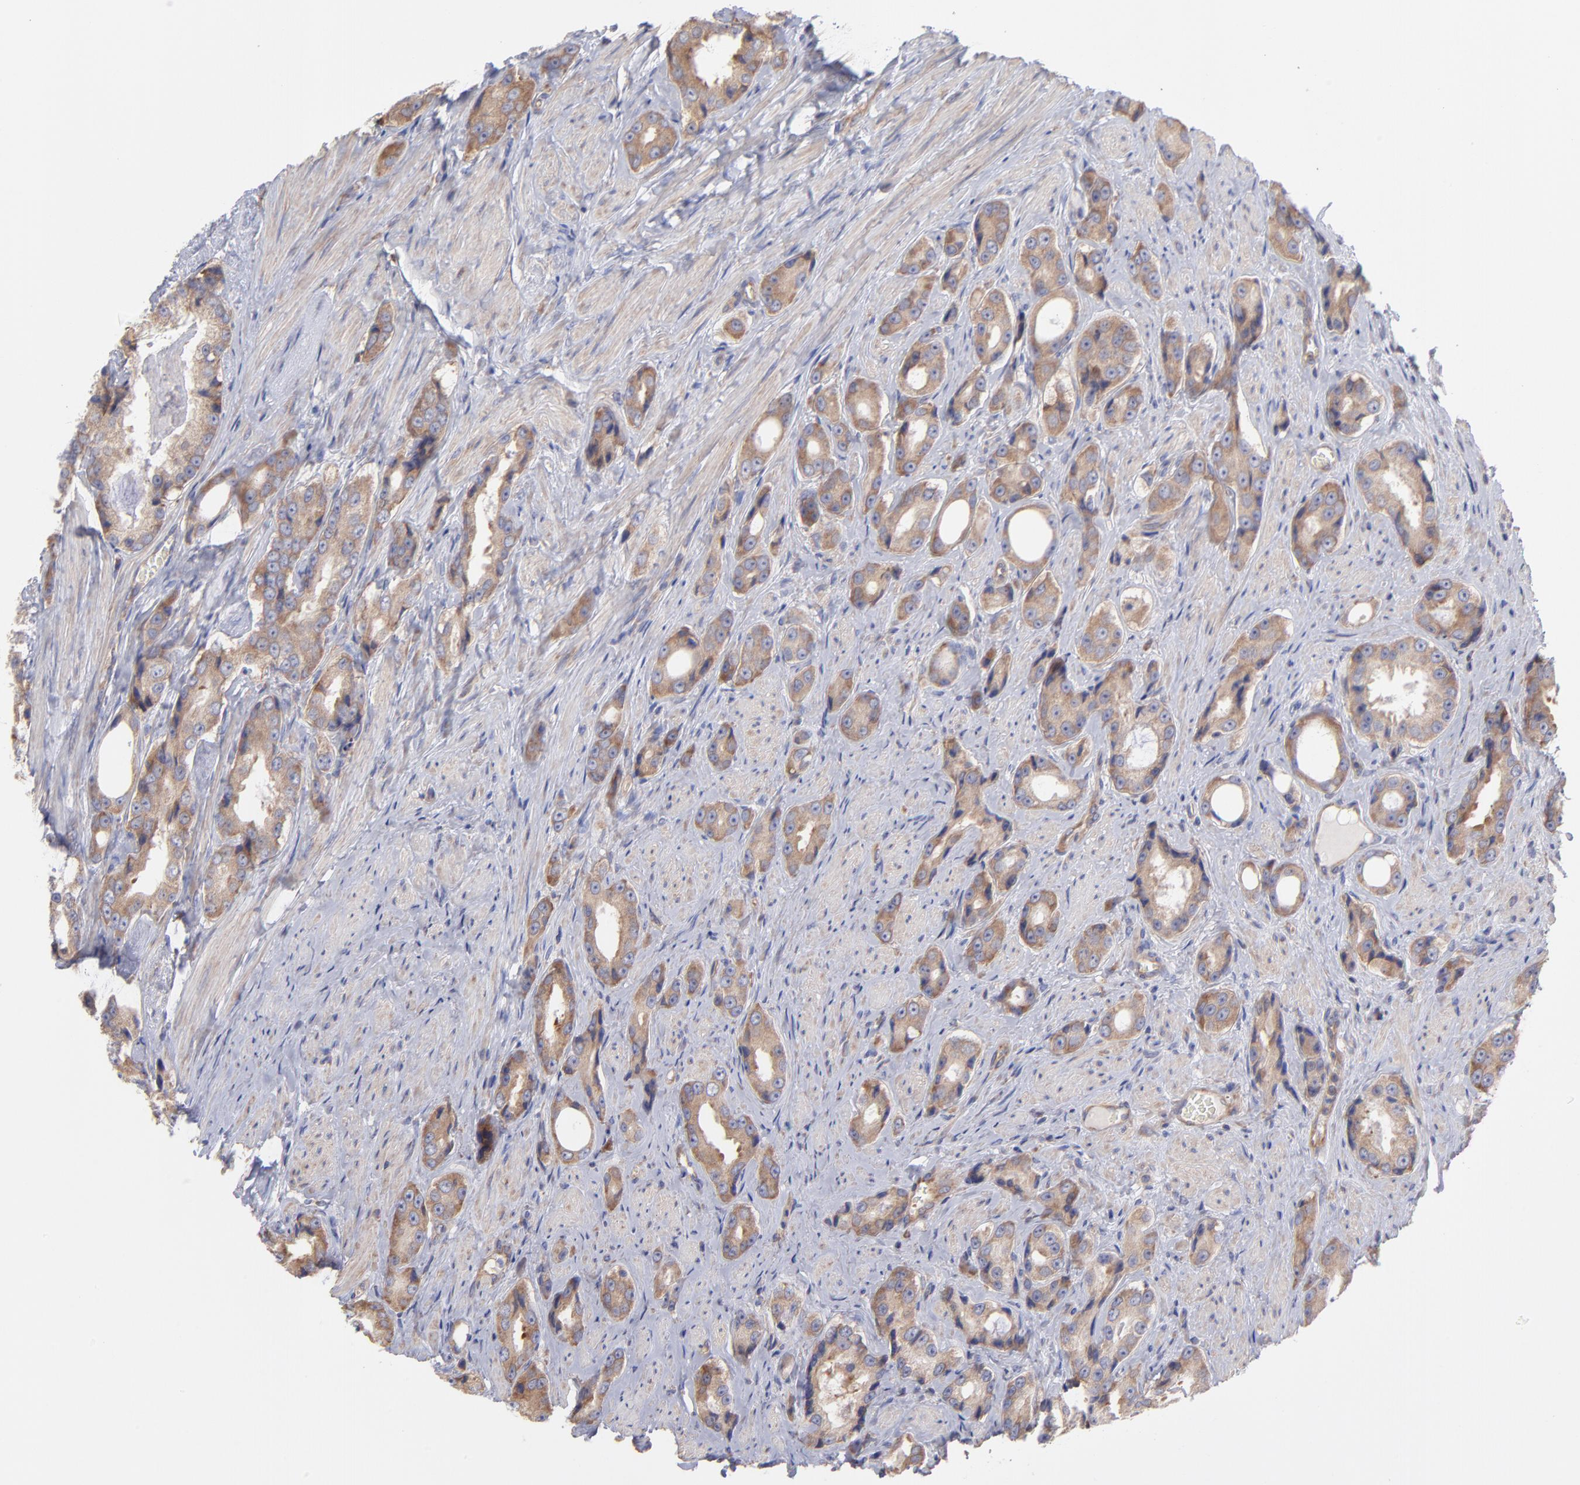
{"staining": {"intensity": "weak", "quantity": "25%-75%", "location": "cytoplasmic/membranous"}, "tissue": "prostate cancer", "cell_type": "Tumor cells", "image_type": "cancer", "snomed": [{"axis": "morphology", "description": "Adenocarcinoma, Medium grade"}, {"axis": "topography", "description": "Prostate"}], "caption": "There is low levels of weak cytoplasmic/membranous expression in tumor cells of prostate cancer, as demonstrated by immunohistochemical staining (brown color).", "gene": "RPLP0", "patient": {"sex": "male", "age": 60}}